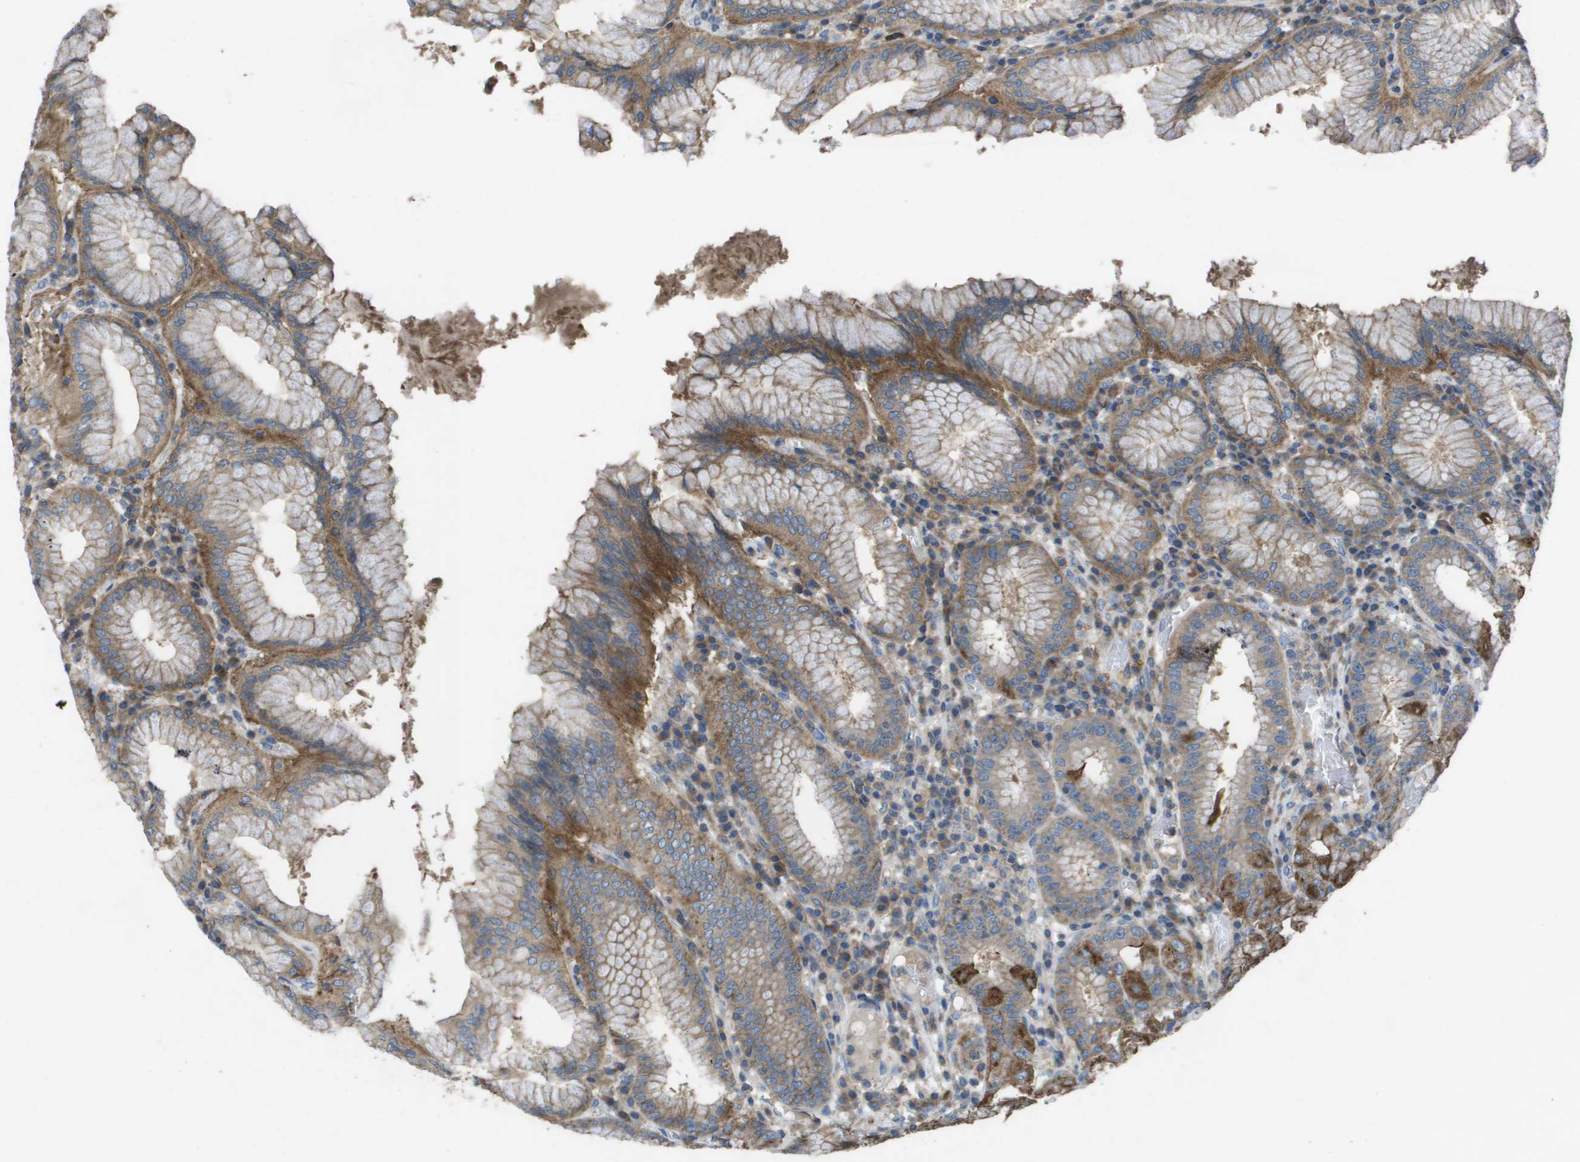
{"staining": {"intensity": "moderate", "quantity": ">75%", "location": "cytoplasmic/membranous"}, "tissue": "stomach", "cell_type": "Glandular cells", "image_type": "normal", "snomed": [{"axis": "morphology", "description": "Normal tissue, NOS"}, {"axis": "topography", "description": "Stomach"}, {"axis": "topography", "description": "Stomach, lower"}], "caption": "Stomach stained for a protein (brown) displays moderate cytoplasmic/membranous positive positivity in about >75% of glandular cells.", "gene": "CLCA4", "patient": {"sex": "female", "age": 56}}